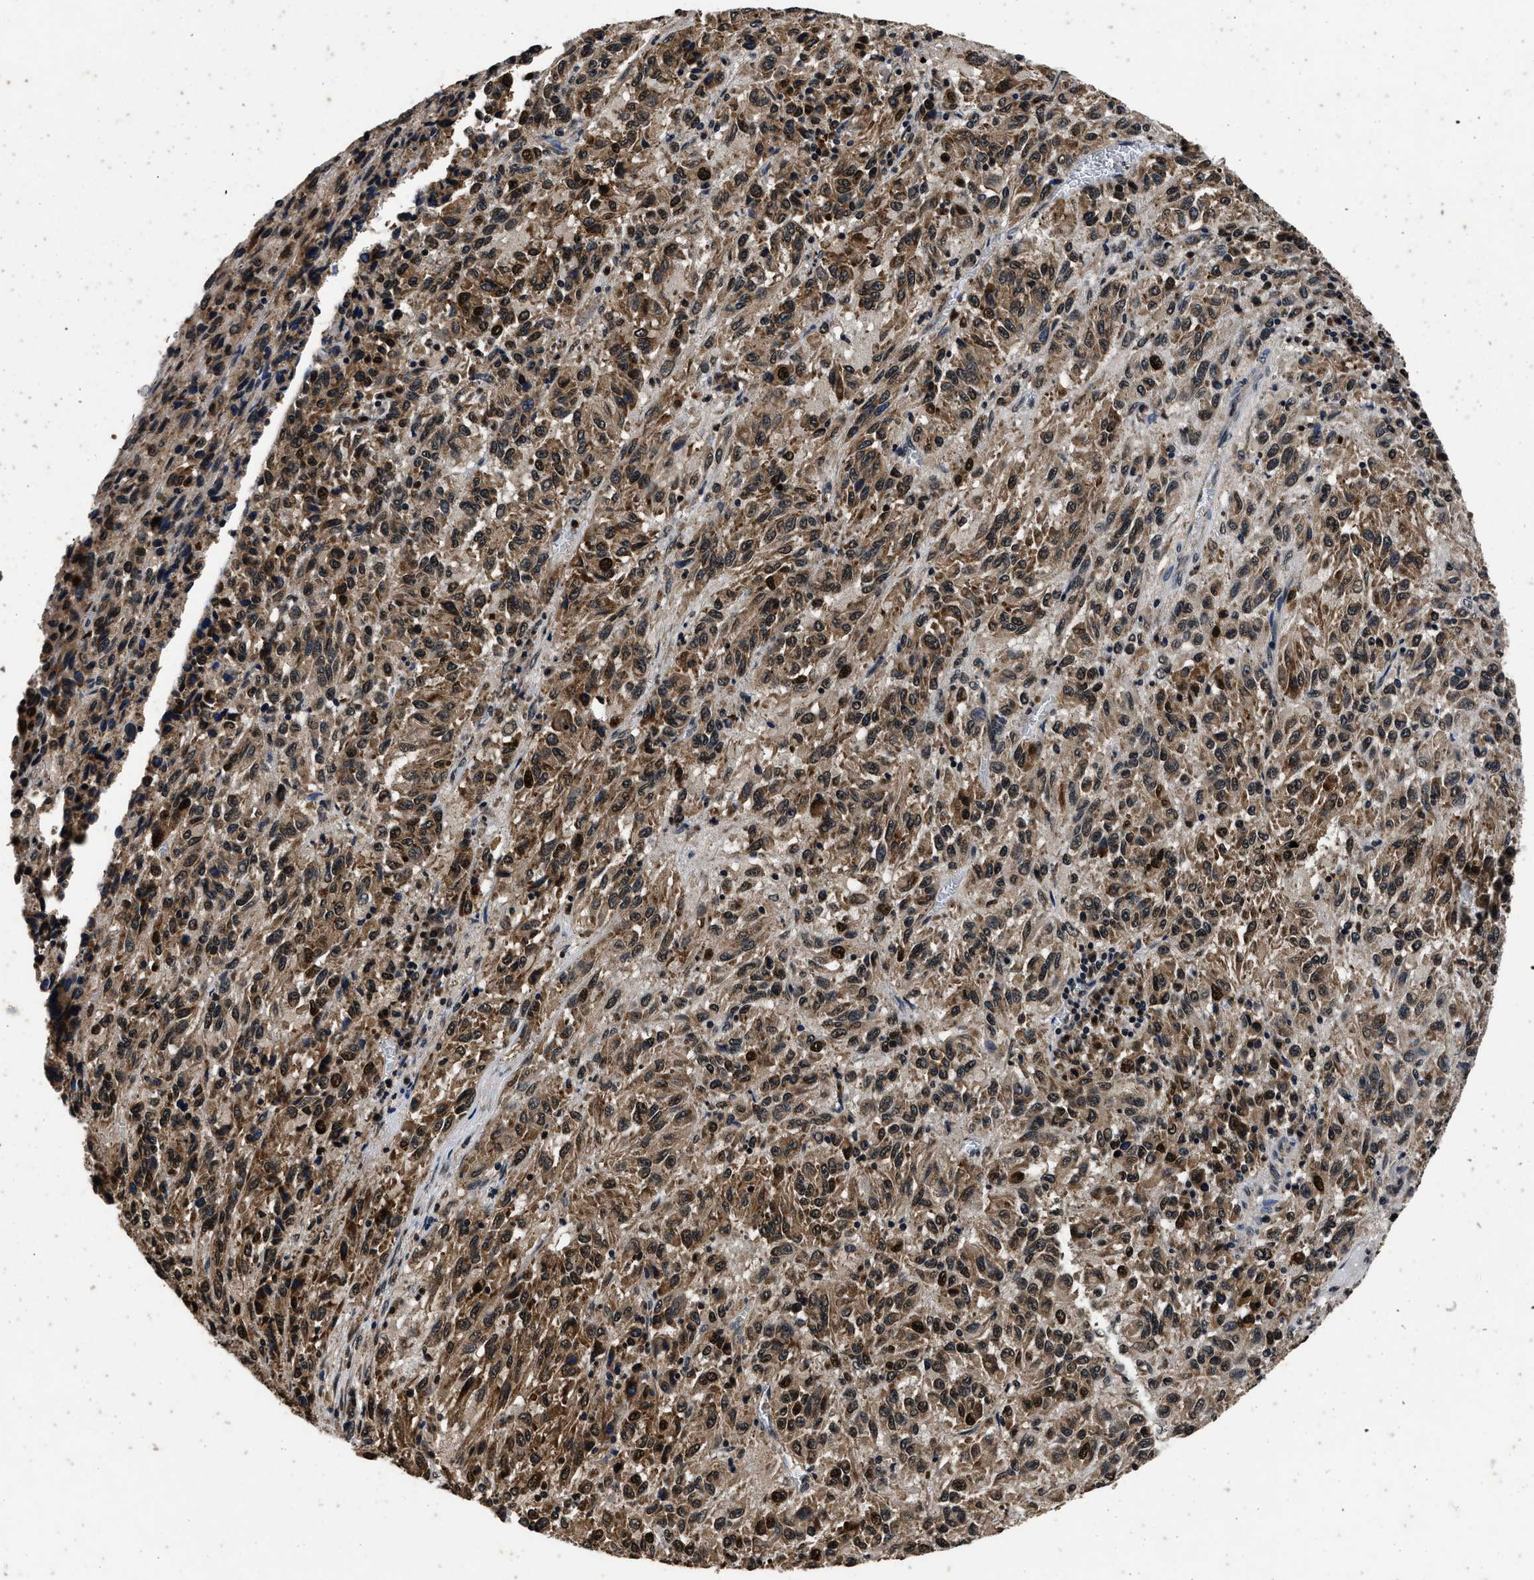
{"staining": {"intensity": "moderate", "quantity": ">75%", "location": "cytoplasmic/membranous"}, "tissue": "melanoma", "cell_type": "Tumor cells", "image_type": "cancer", "snomed": [{"axis": "morphology", "description": "Malignant melanoma, Metastatic site"}, {"axis": "topography", "description": "Lung"}], "caption": "Moderate cytoplasmic/membranous positivity is identified in about >75% of tumor cells in malignant melanoma (metastatic site). The protein is stained brown, and the nuclei are stained in blue (DAB (3,3'-diaminobenzidine) IHC with brightfield microscopy, high magnification).", "gene": "CSTF1", "patient": {"sex": "male", "age": 64}}